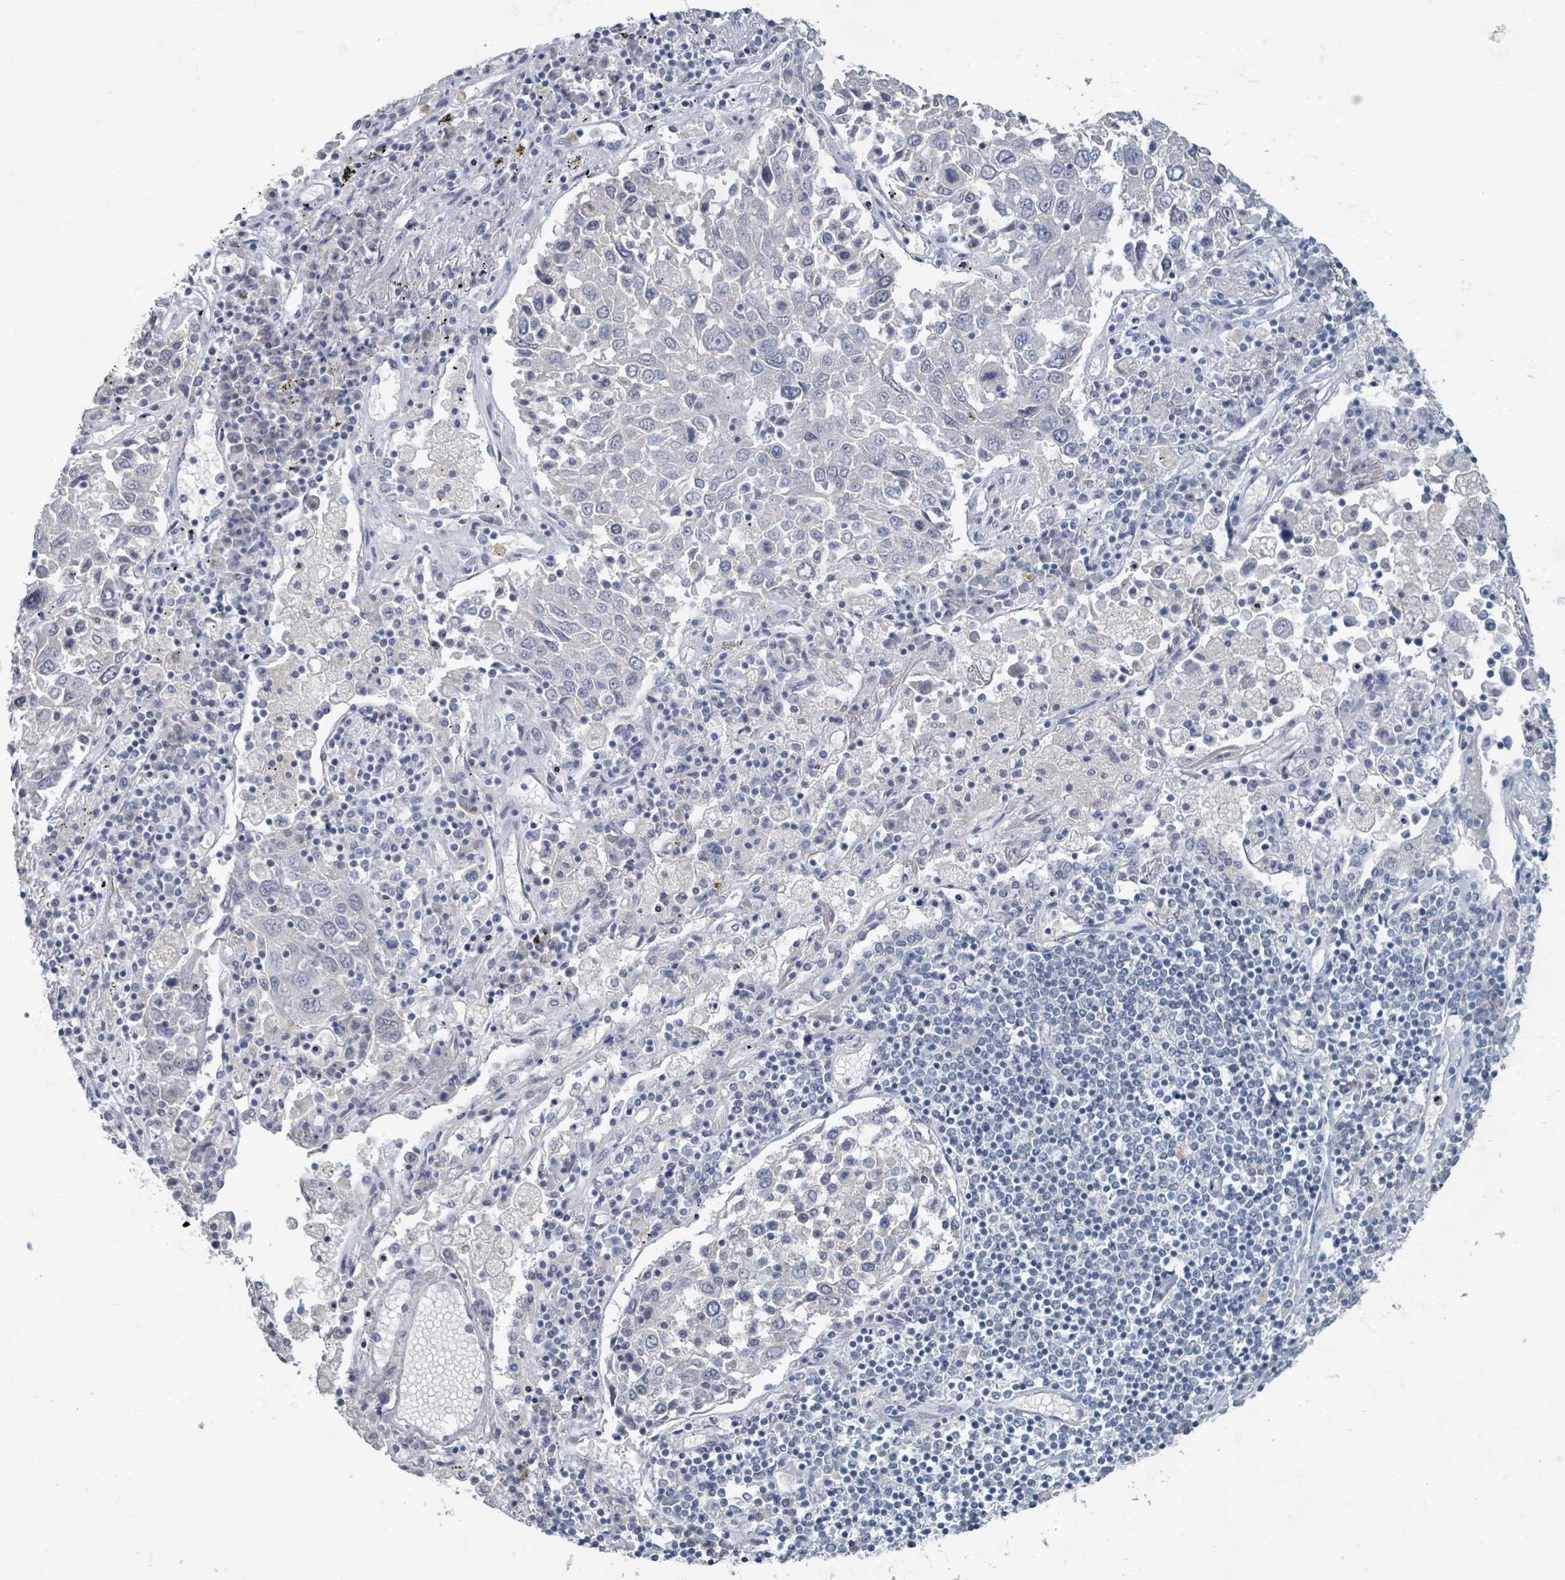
{"staining": {"intensity": "negative", "quantity": "none", "location": "none"}, "tissue": "lung cancer", "cell_type": "Tumor cells", "image_type": "cancer", "snomed": [{"axis": "morphology", "description": "Squamous cell carcinoma, NOS"}, {"axis": "topography", "description": "Lung"}], "caption": "This histopathology image is of lung cancer stained with immunohistochemistry to label a protein in brown with the nuclei are counter-stained blue. There is no staining in tumor cells.", "gene": "WNT11", "patient": {"sex": "male", "age": 65}}